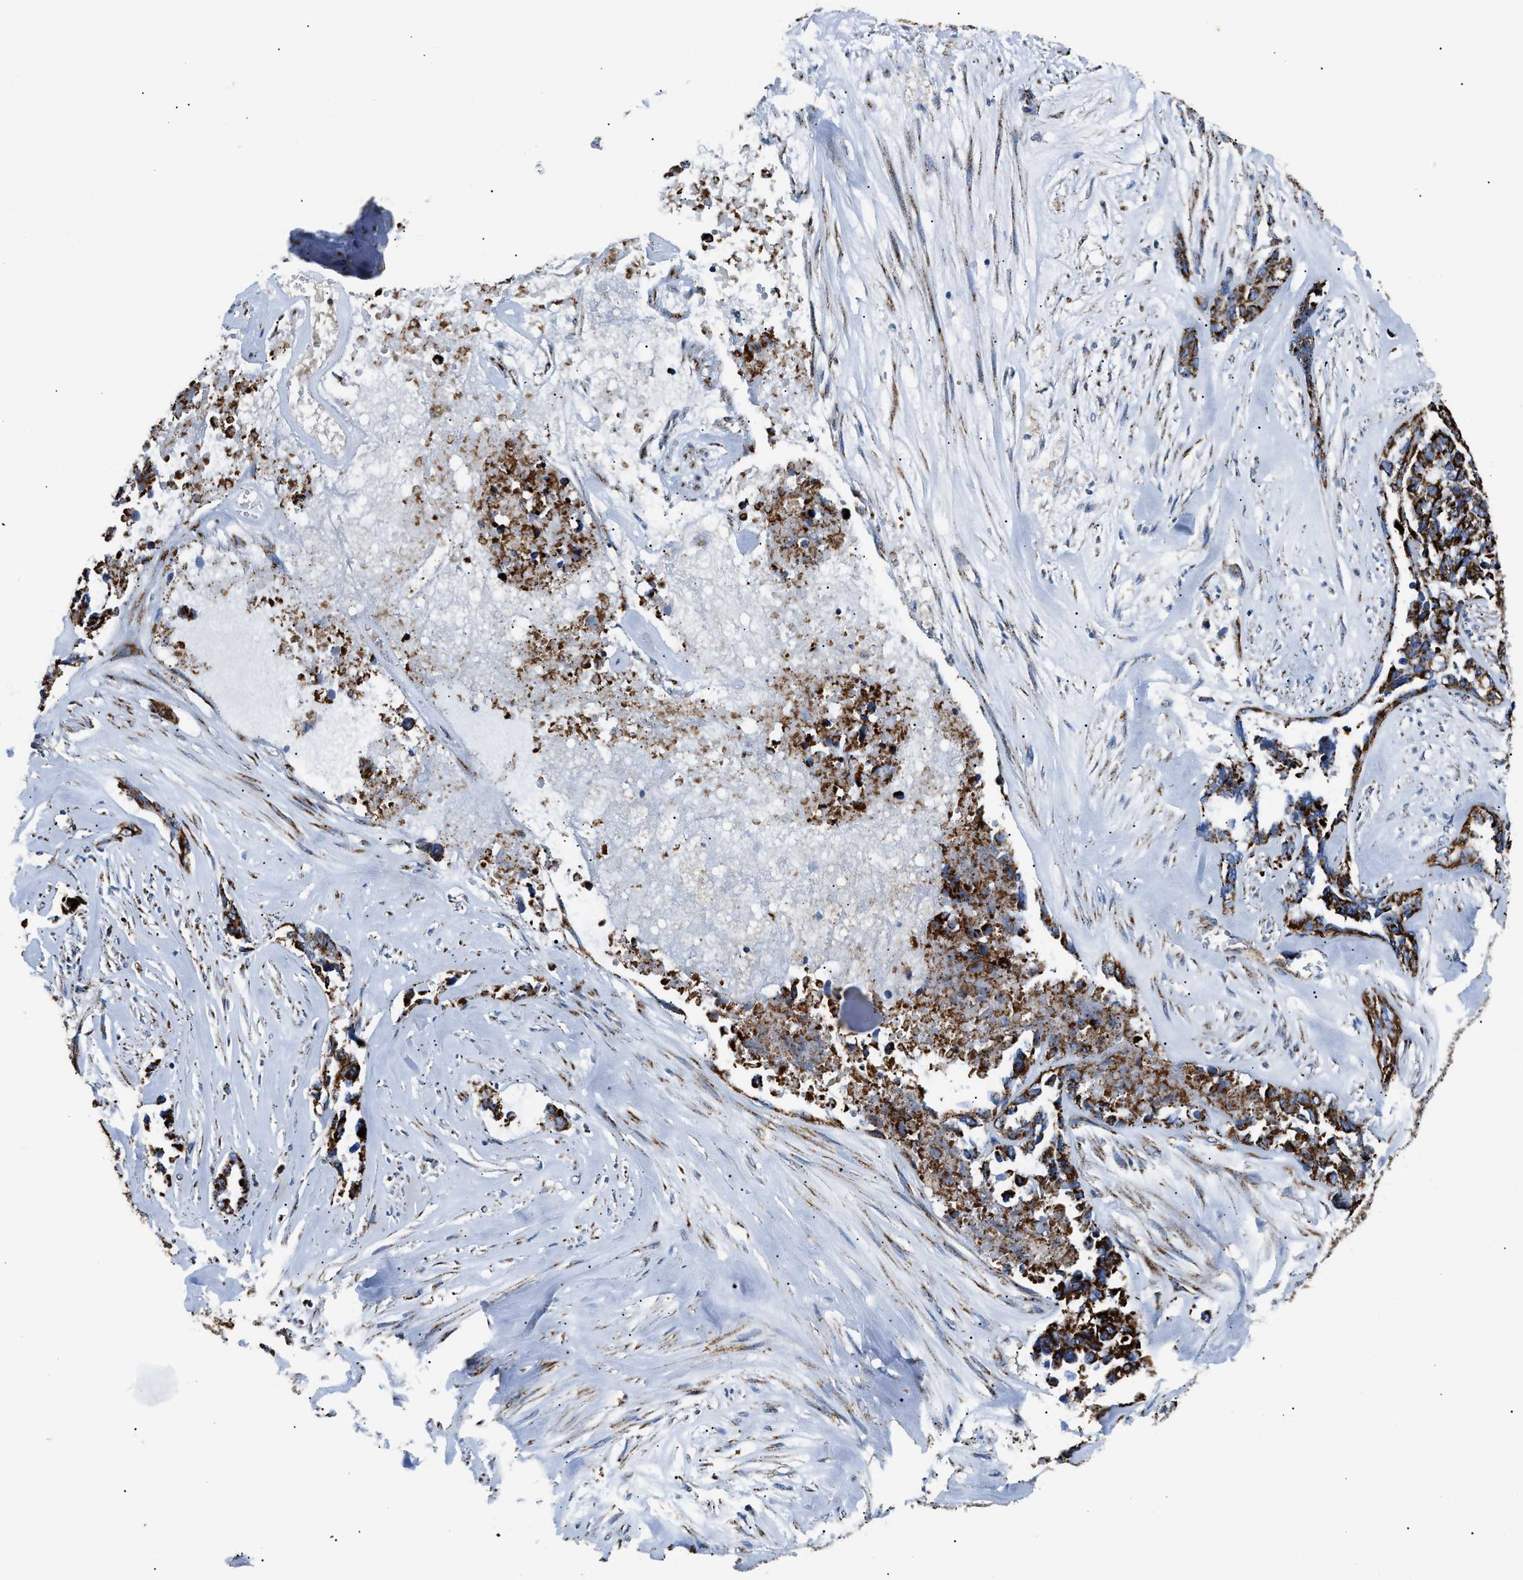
{"staining": {"intensity": "strong", "quantity": ">75%", "location": "cytoplasmic/membranous"}, "tissue": "ovarian cancer", "cell_type": "Tumor cells", "image_type": "cancer", "snomed": [{"axis": "morphology", "description": "Cystadenocarcinoma, serous, NOS"}, {"axis": "topography", "description": "Ovary"}], "caption": "IHC of serous cystadenocarcinoma (ovarian) displays high levels of strong cytoplasmic/membranous expression in approximately >75% of tumor cells.", "gene": "PHB2", "patient": {"sex": "female", "age": 44}}